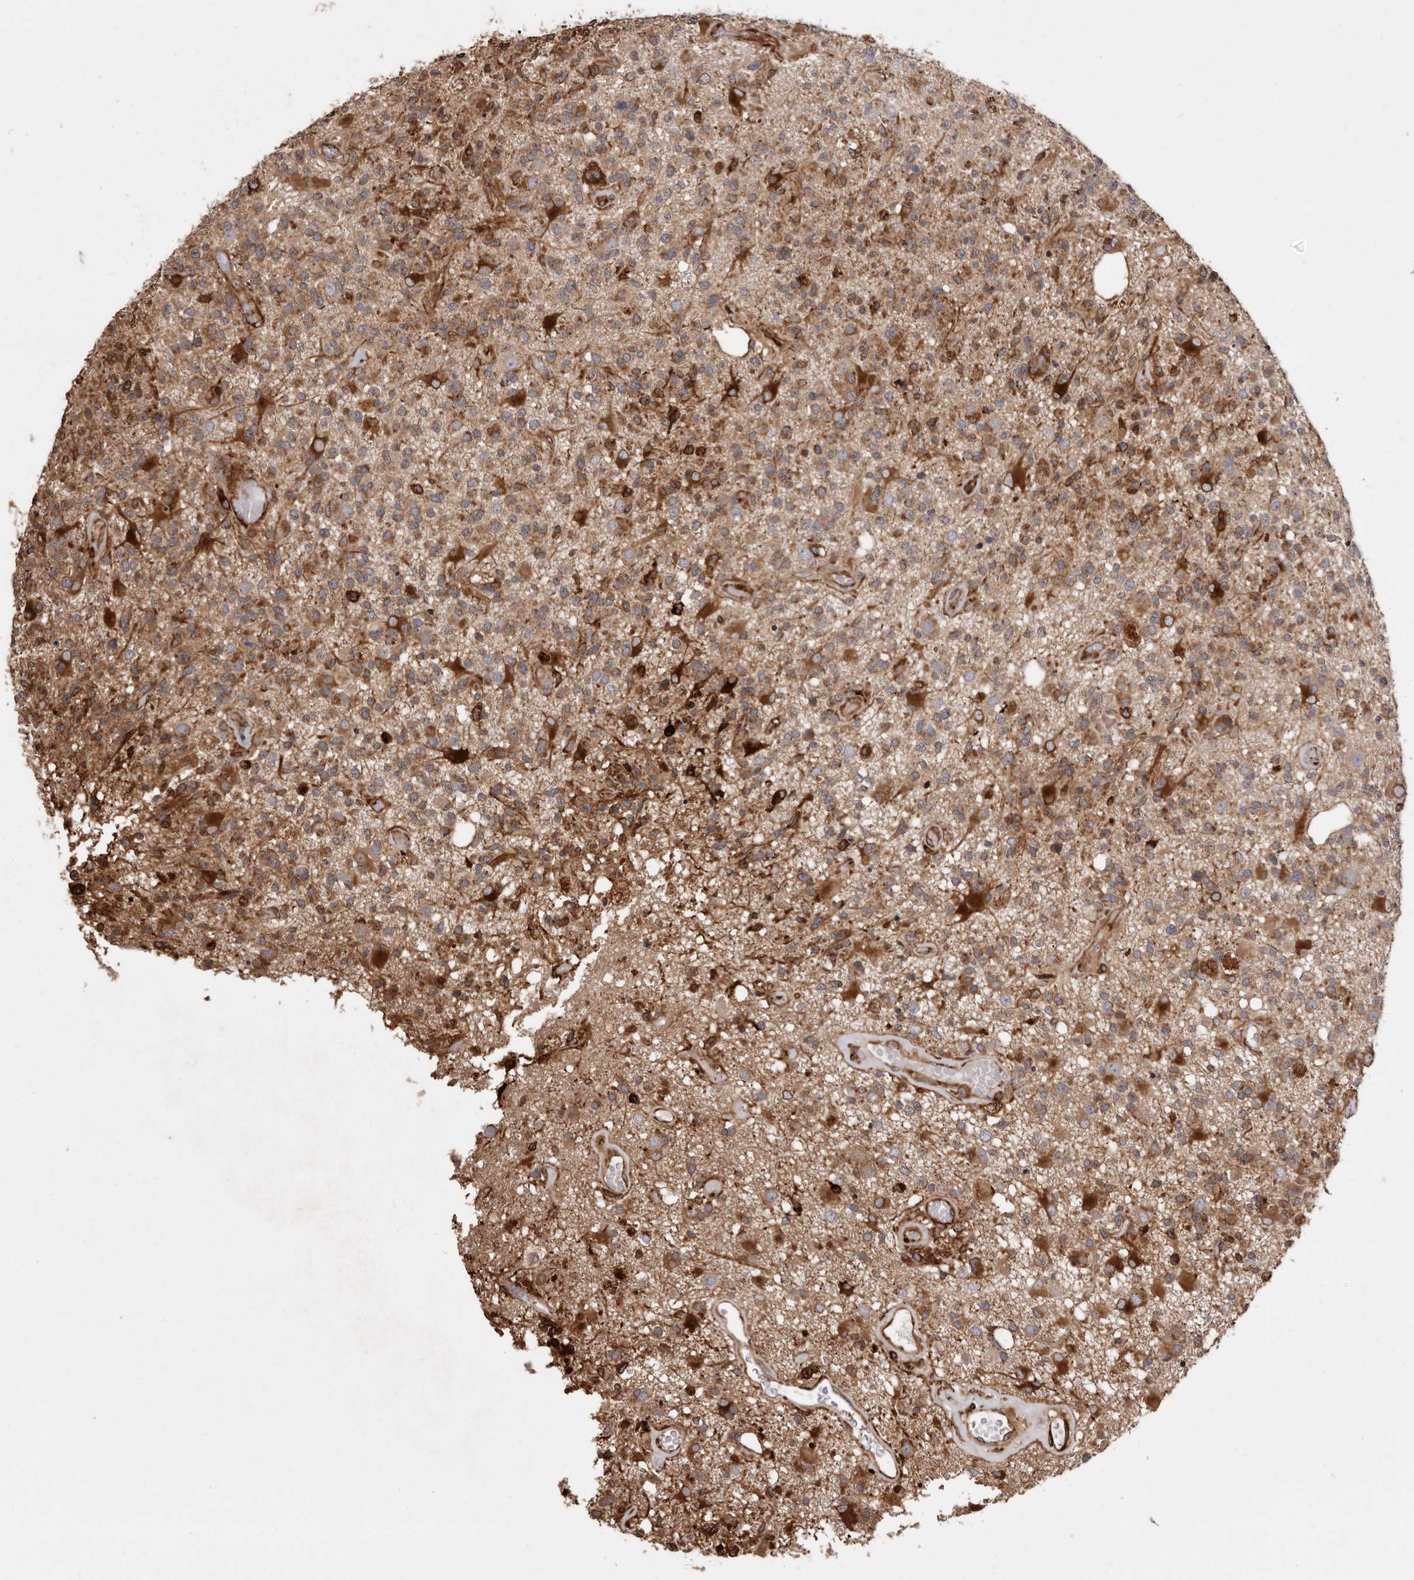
{"staining": {"intensity": "moderate", "quantity": ">75%", "location": "cytoplasmic/membranous"}, "tissue": "glioma", "cell_type": "Tumor cells", "image_type": "cancer", "snomed": [{"axis": "morphology", "description": "Glioma, malignant, High grade"}, {"axis": "morphology", "description": "Glioblastoma, NOS"}, {"axis": "topography", "description": "Brain"}], "caption": "This histopathology image exhibits immunohistochemistry (IHC) staining of malignant high-grade glioma, with medium moderate cytoplasmic/membranous positivity in about >75% of tumor cells.", "gene": "FLAD1", "patient": {"sex": "male", "age": 60}}